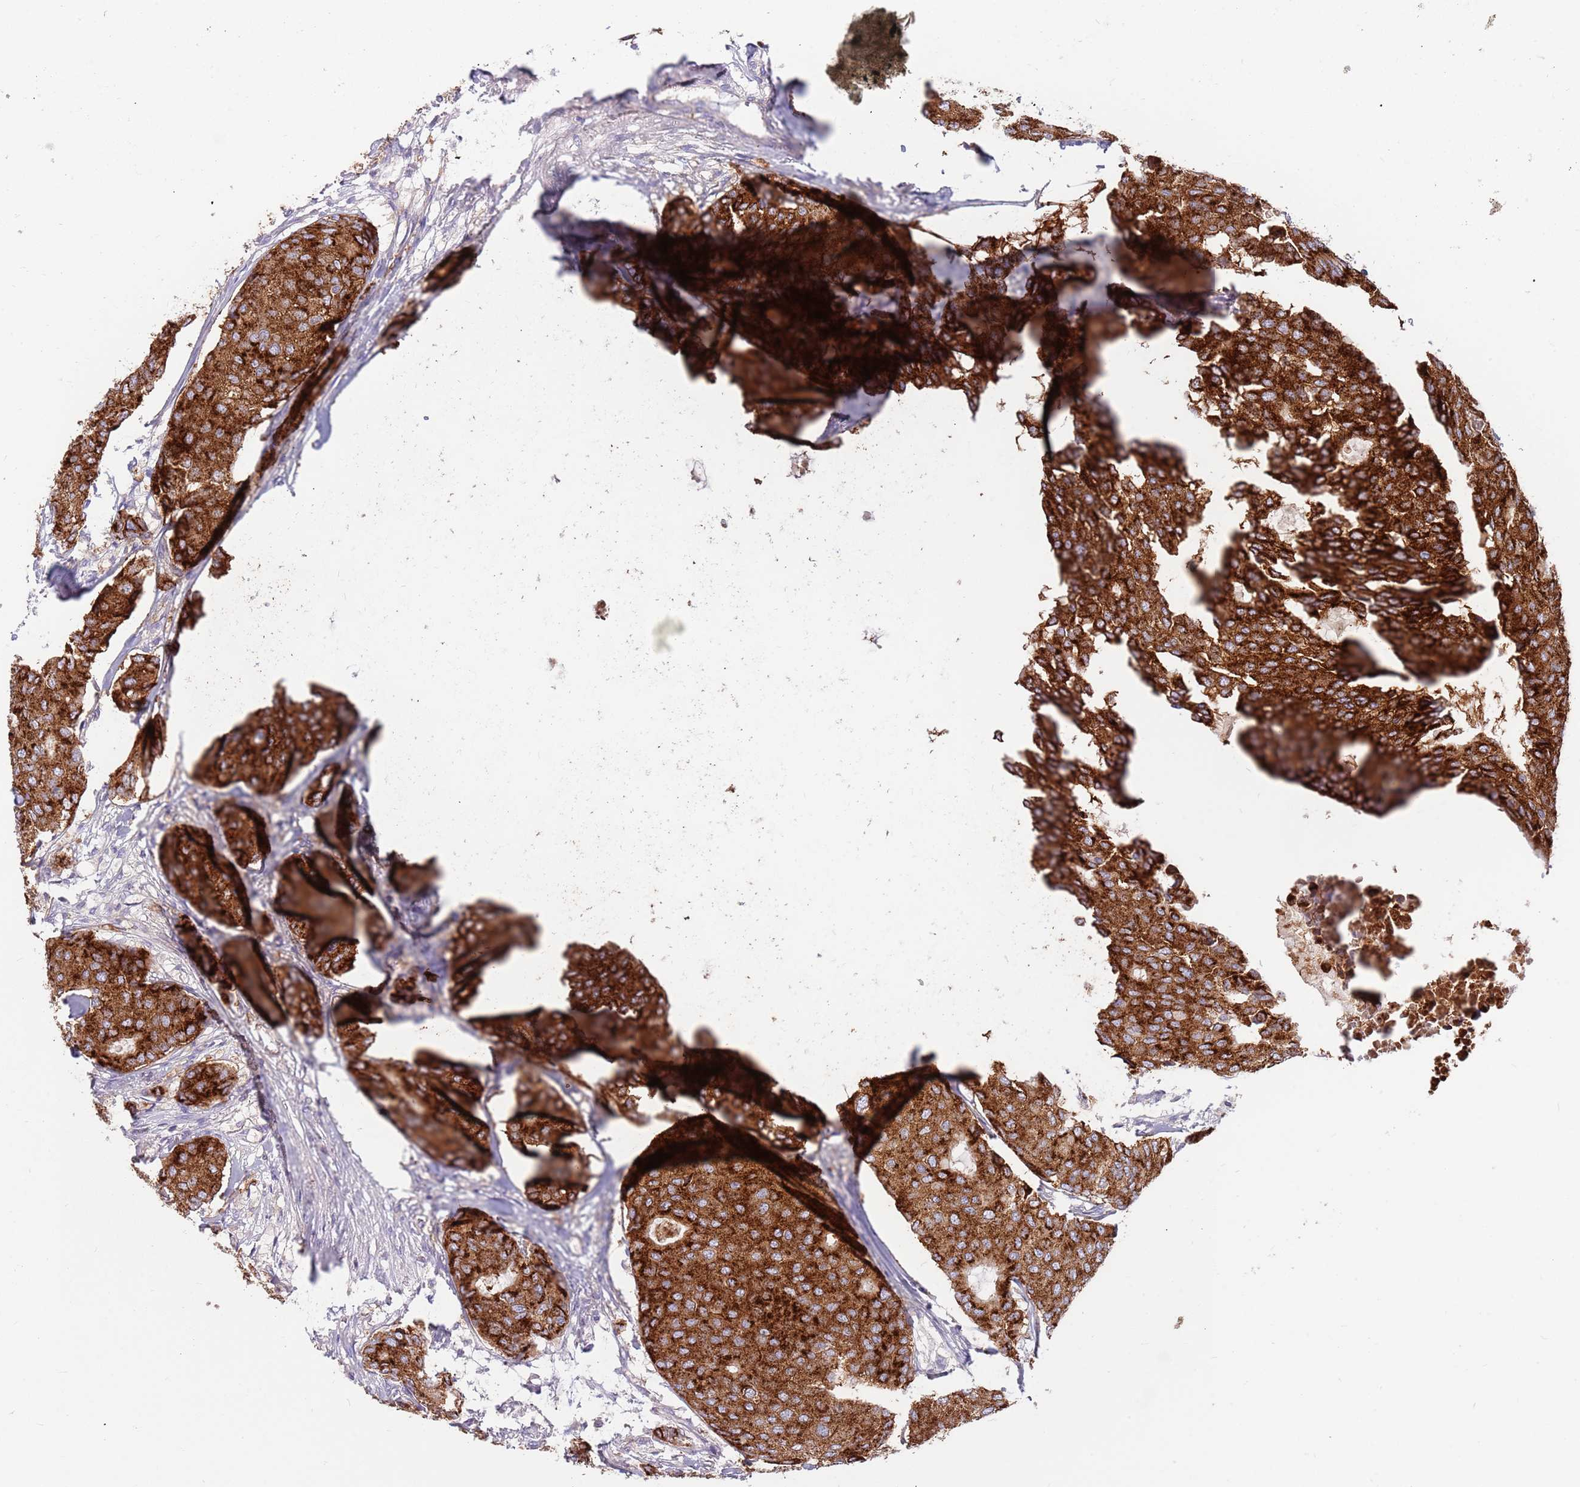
{"staining": {"intensity": "strong", "quantity": ">75%", "location": "cytoplasmic/membranous"}, "tissue": "breast cancer", "cell_type": "Tumor cells", "image_type": "cancer", "snomed": [{"axis": "morphology", "description": "Duct carcinoma"}, {"axis": "topography", "description": "Breast"}], "caption": "Immunohistochemical staining of human intraductal carcinoma (breast) displays high levels of strong cytoplasmic/membranous protein positivity in about >75% of tumor cells.", "gene": "BORCS5", "patient": {"sex": "female", "age": 75}}